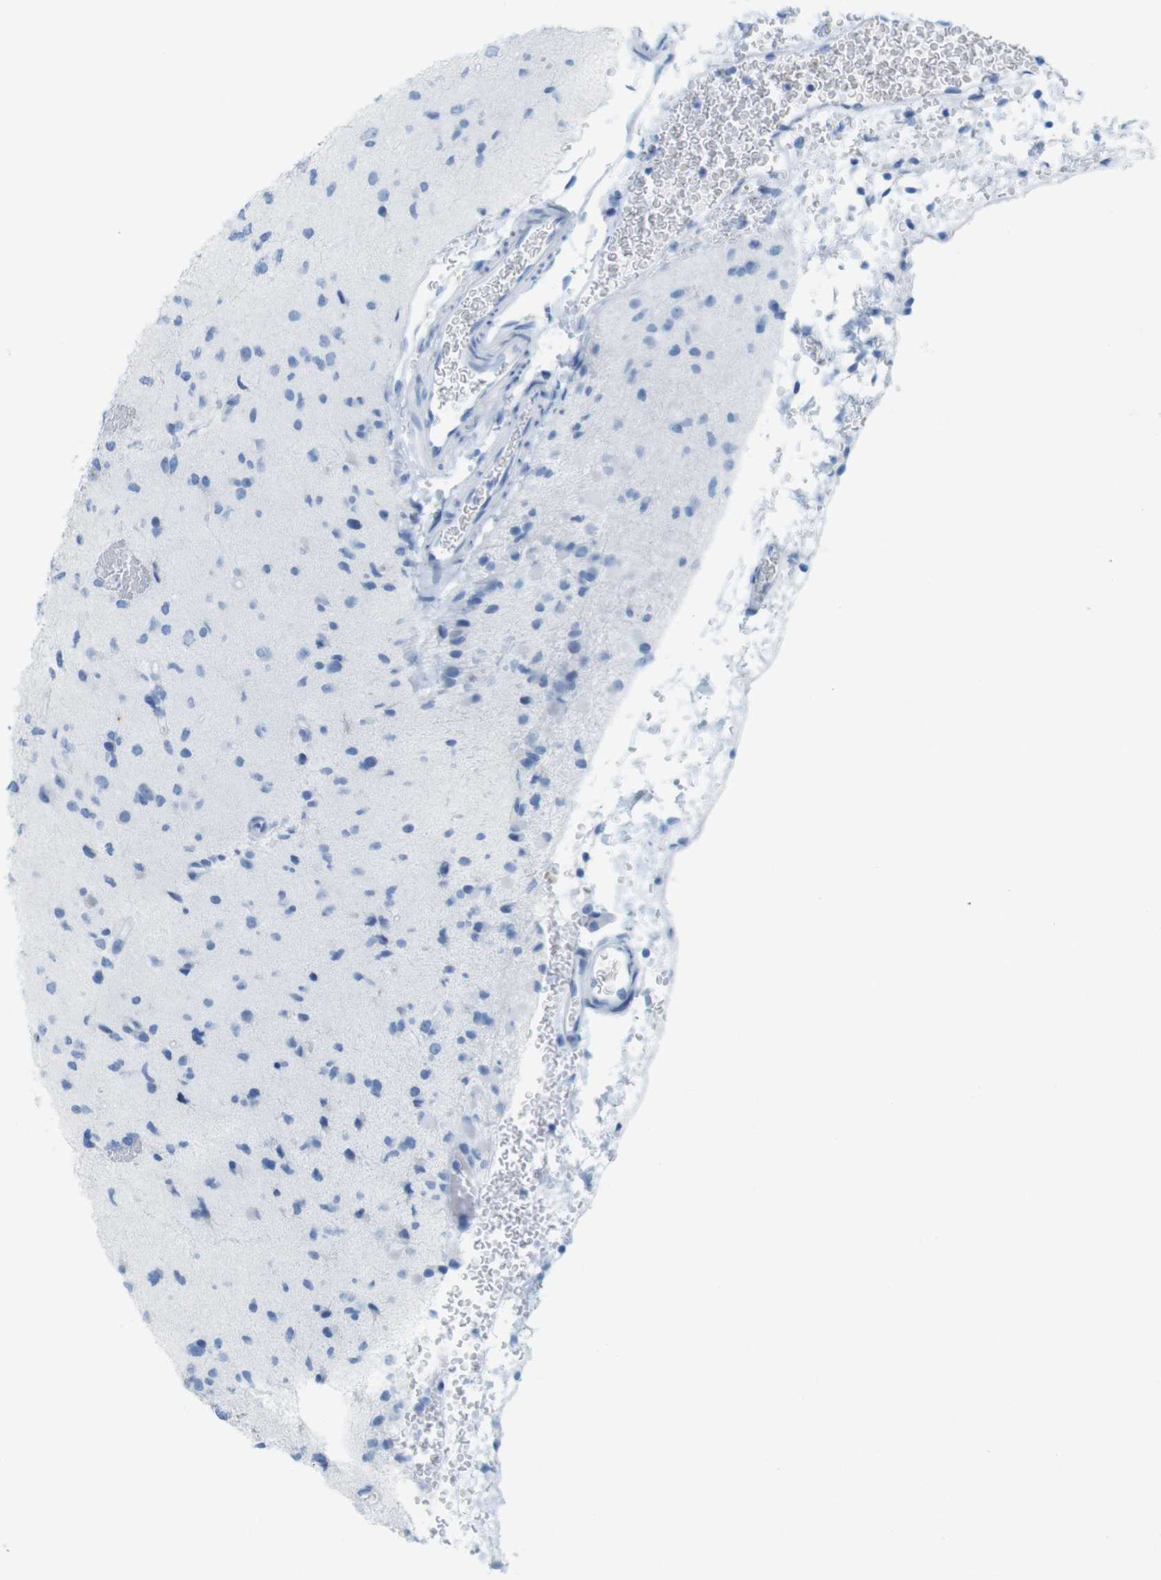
{"staining": {"intensity": "negative", "quantity": "none", "location": "none"}, "tissue": "glioma", "cell_type": "Tumor cells", "image_type": "cancer", "snomed": [{"axis": "morphology", "description": "Glioma, malignant, Low grade"}, {"axis": "topography", "description": "Brain"}], "caption": "An immunohistochemistry (IHC) image of glioma is shown. There is no staining in tumor cells of glioma.", "gene": "TNNT2", "patient": {"sex": "female", "age": 22}}